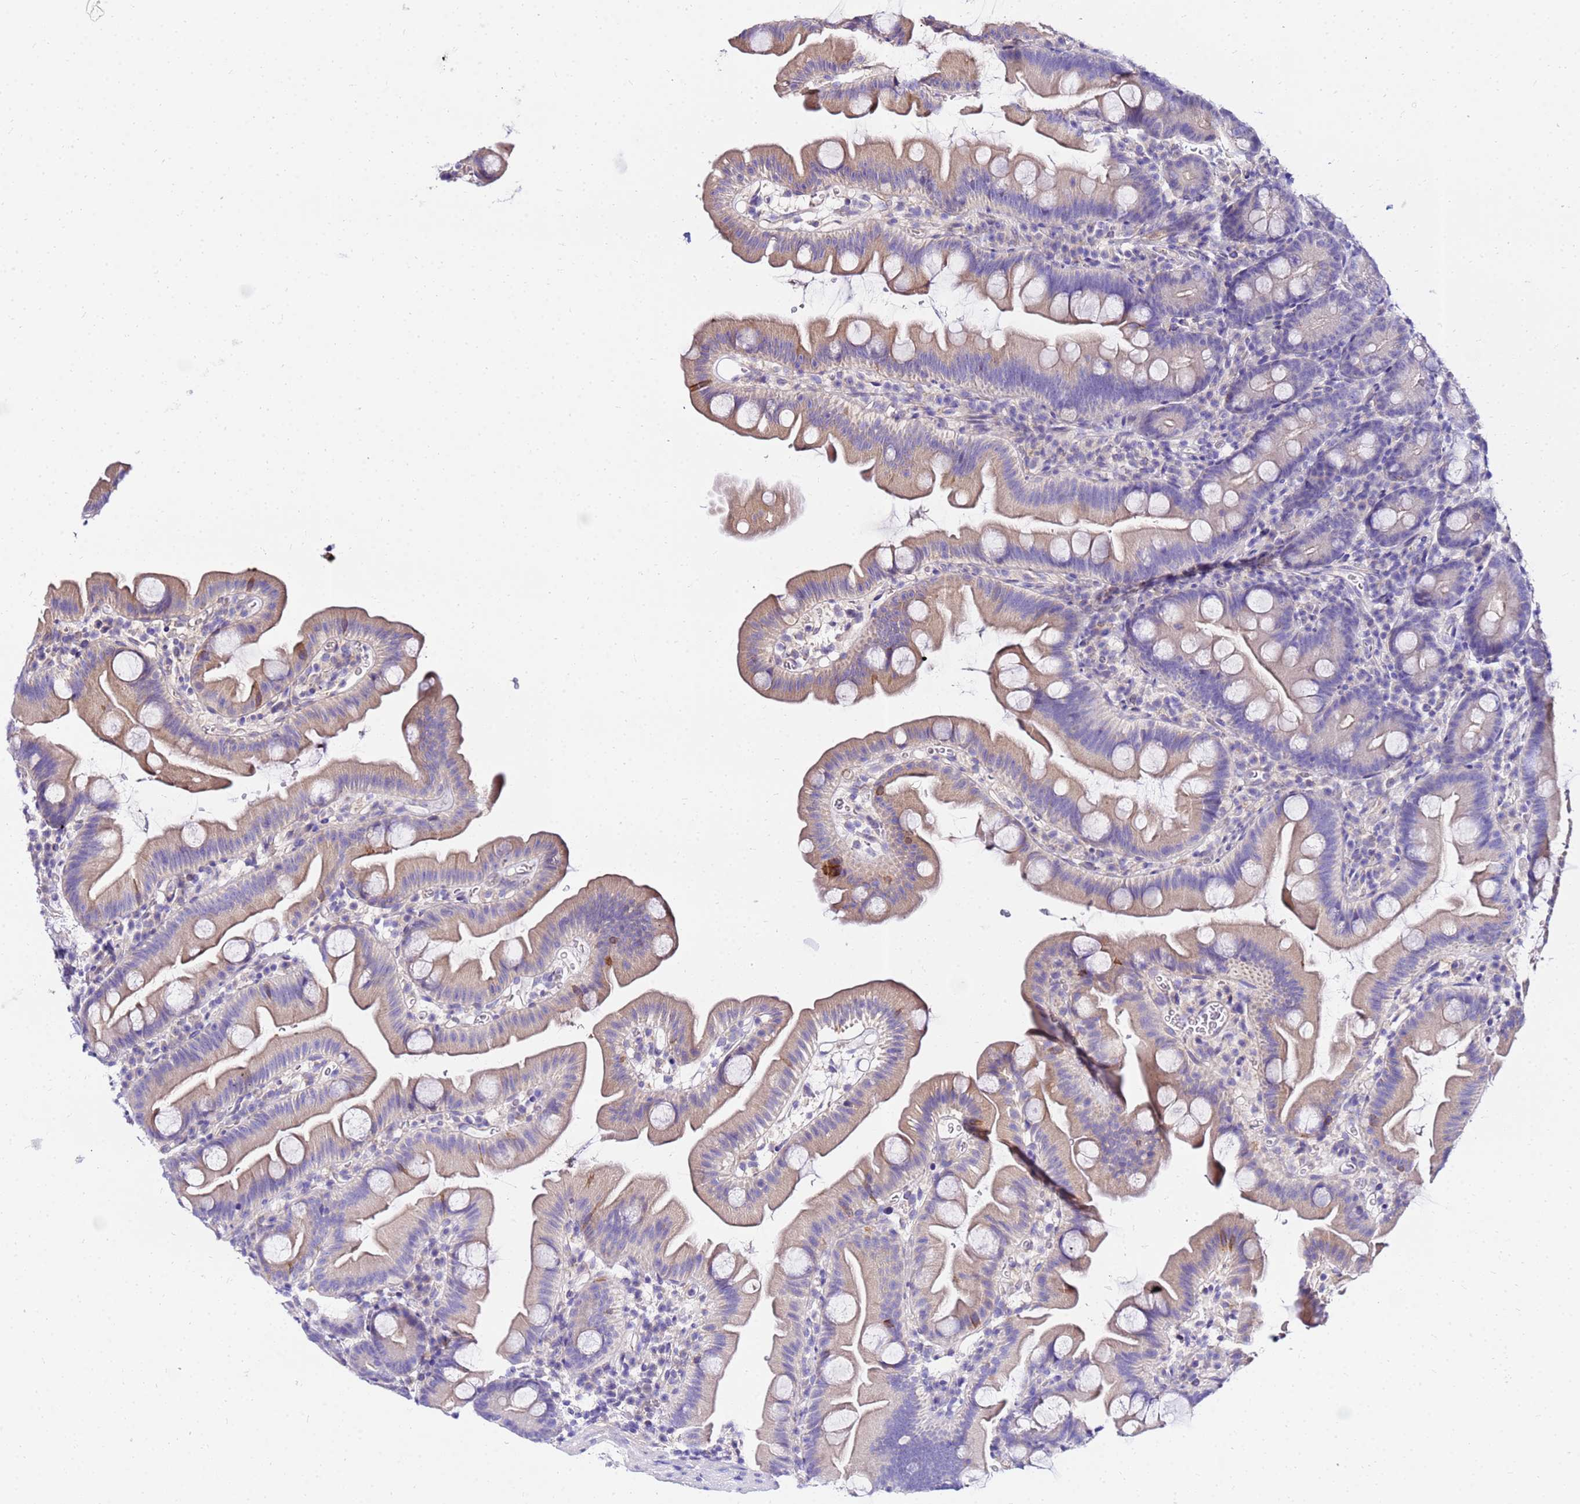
{"staining": {"intensity": "weak", "quantity": "25%-75%", "location": "cytoplasmic/membranous"}, "tissue": "small intestine", "cell_type": "Glandular cells", "image_type": "normal", "snomed": [{"axis": "morphology", "description": "Normal tissue, NOS"}, {"axis": "topography", "description": "Small intestine"}], "caption": "Immunohistochemical staining of unremarkable small intestine shows weak cytoplasmic/membranous protein positivity in approximately 25%-75% of glandular cells.", "gene": "HERC5", "patient": {"sex": "female", "age": 68}}